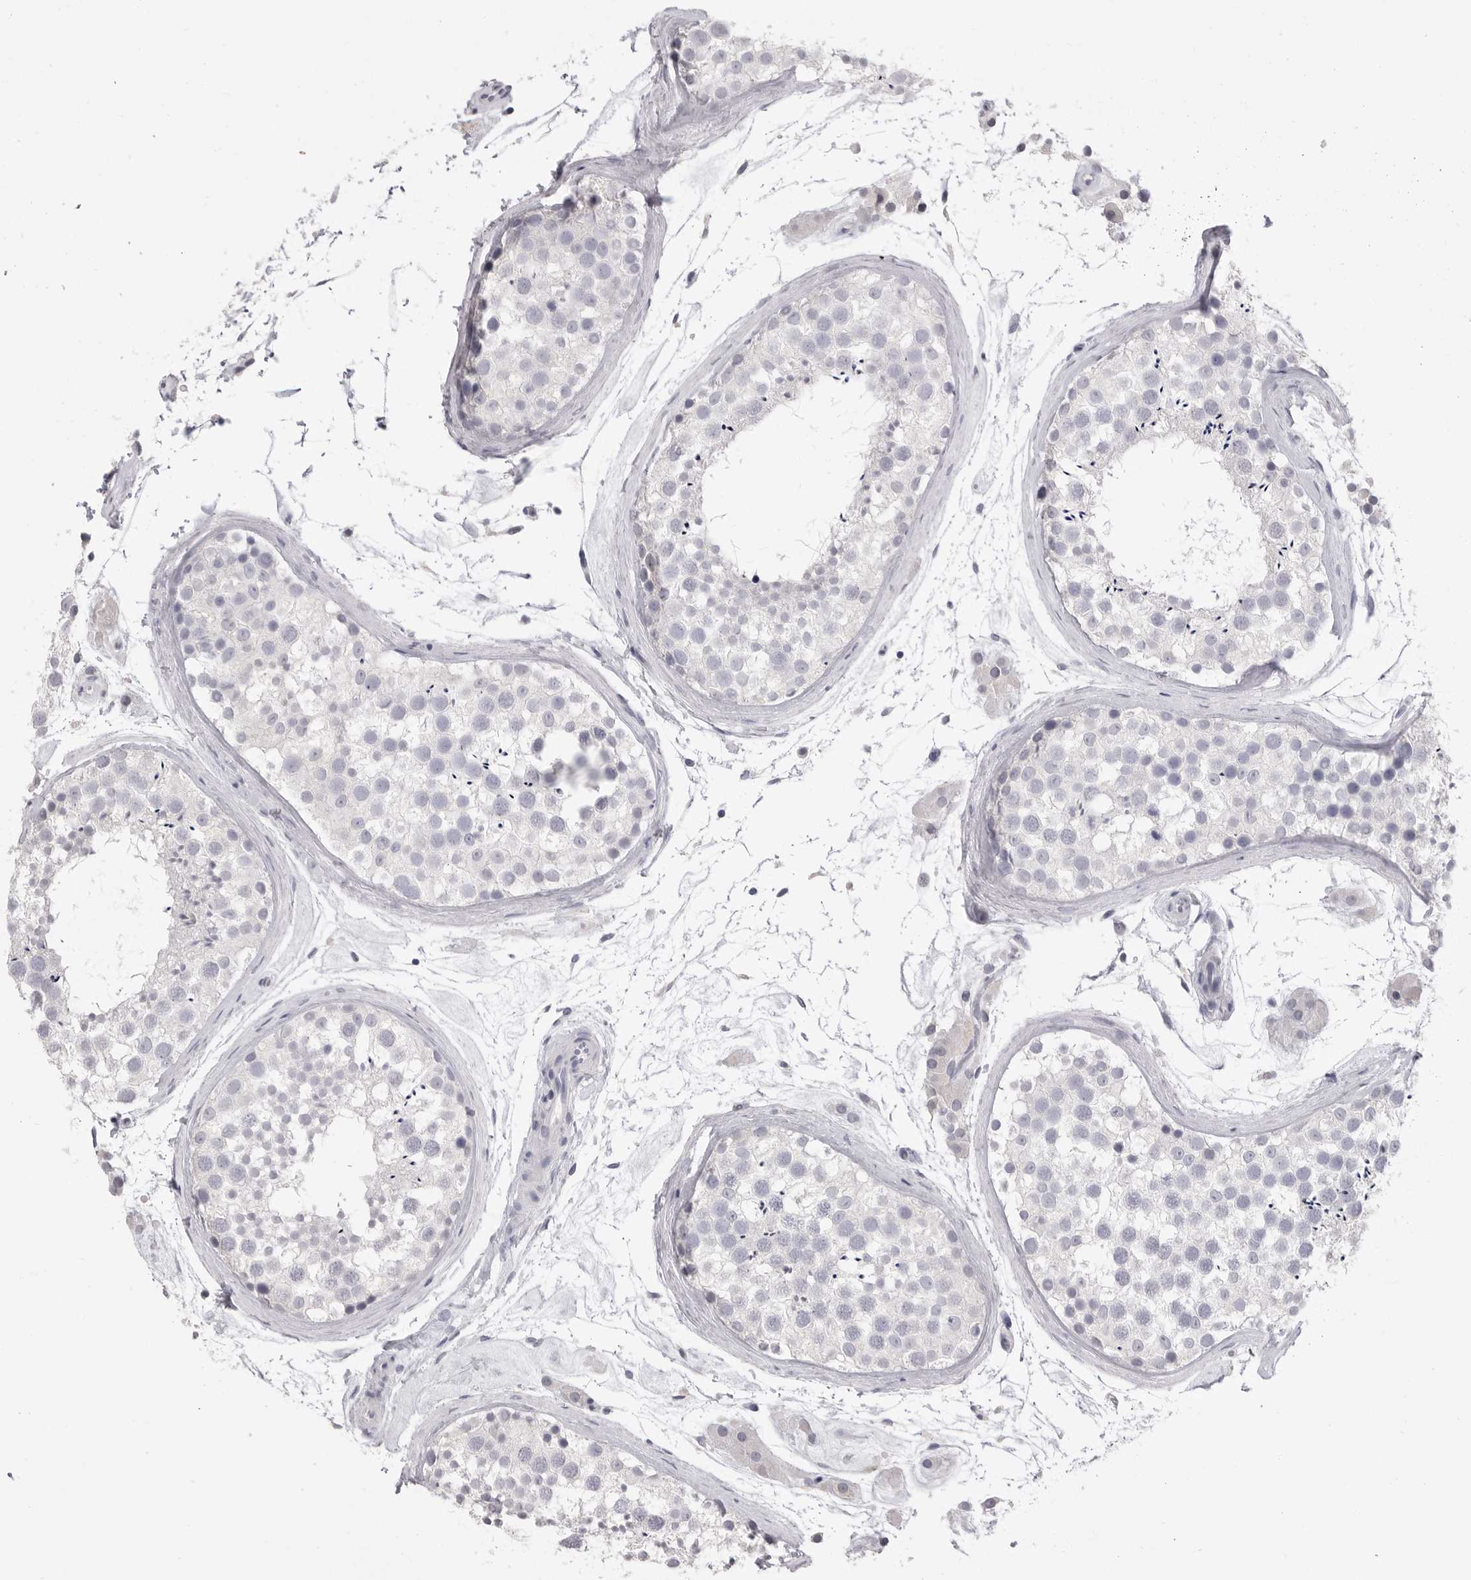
{"staining": {"intensity": "negative", "quantity": "none", "location": "none"}, "tissue": "testis", "cell_type": "Cells in seminiferous ducts", "image_type": "normal", "snomed": [{"axis": "morphology", "description": "Normal tissue, NOS"}, {"axis": "topography", "description": "Testis"}], "caption": "Cells in seminiferous ducts show no significant positivity in normal testis.", "gene": "CPB1", "patient": {"sex": "male", "age": 46}}